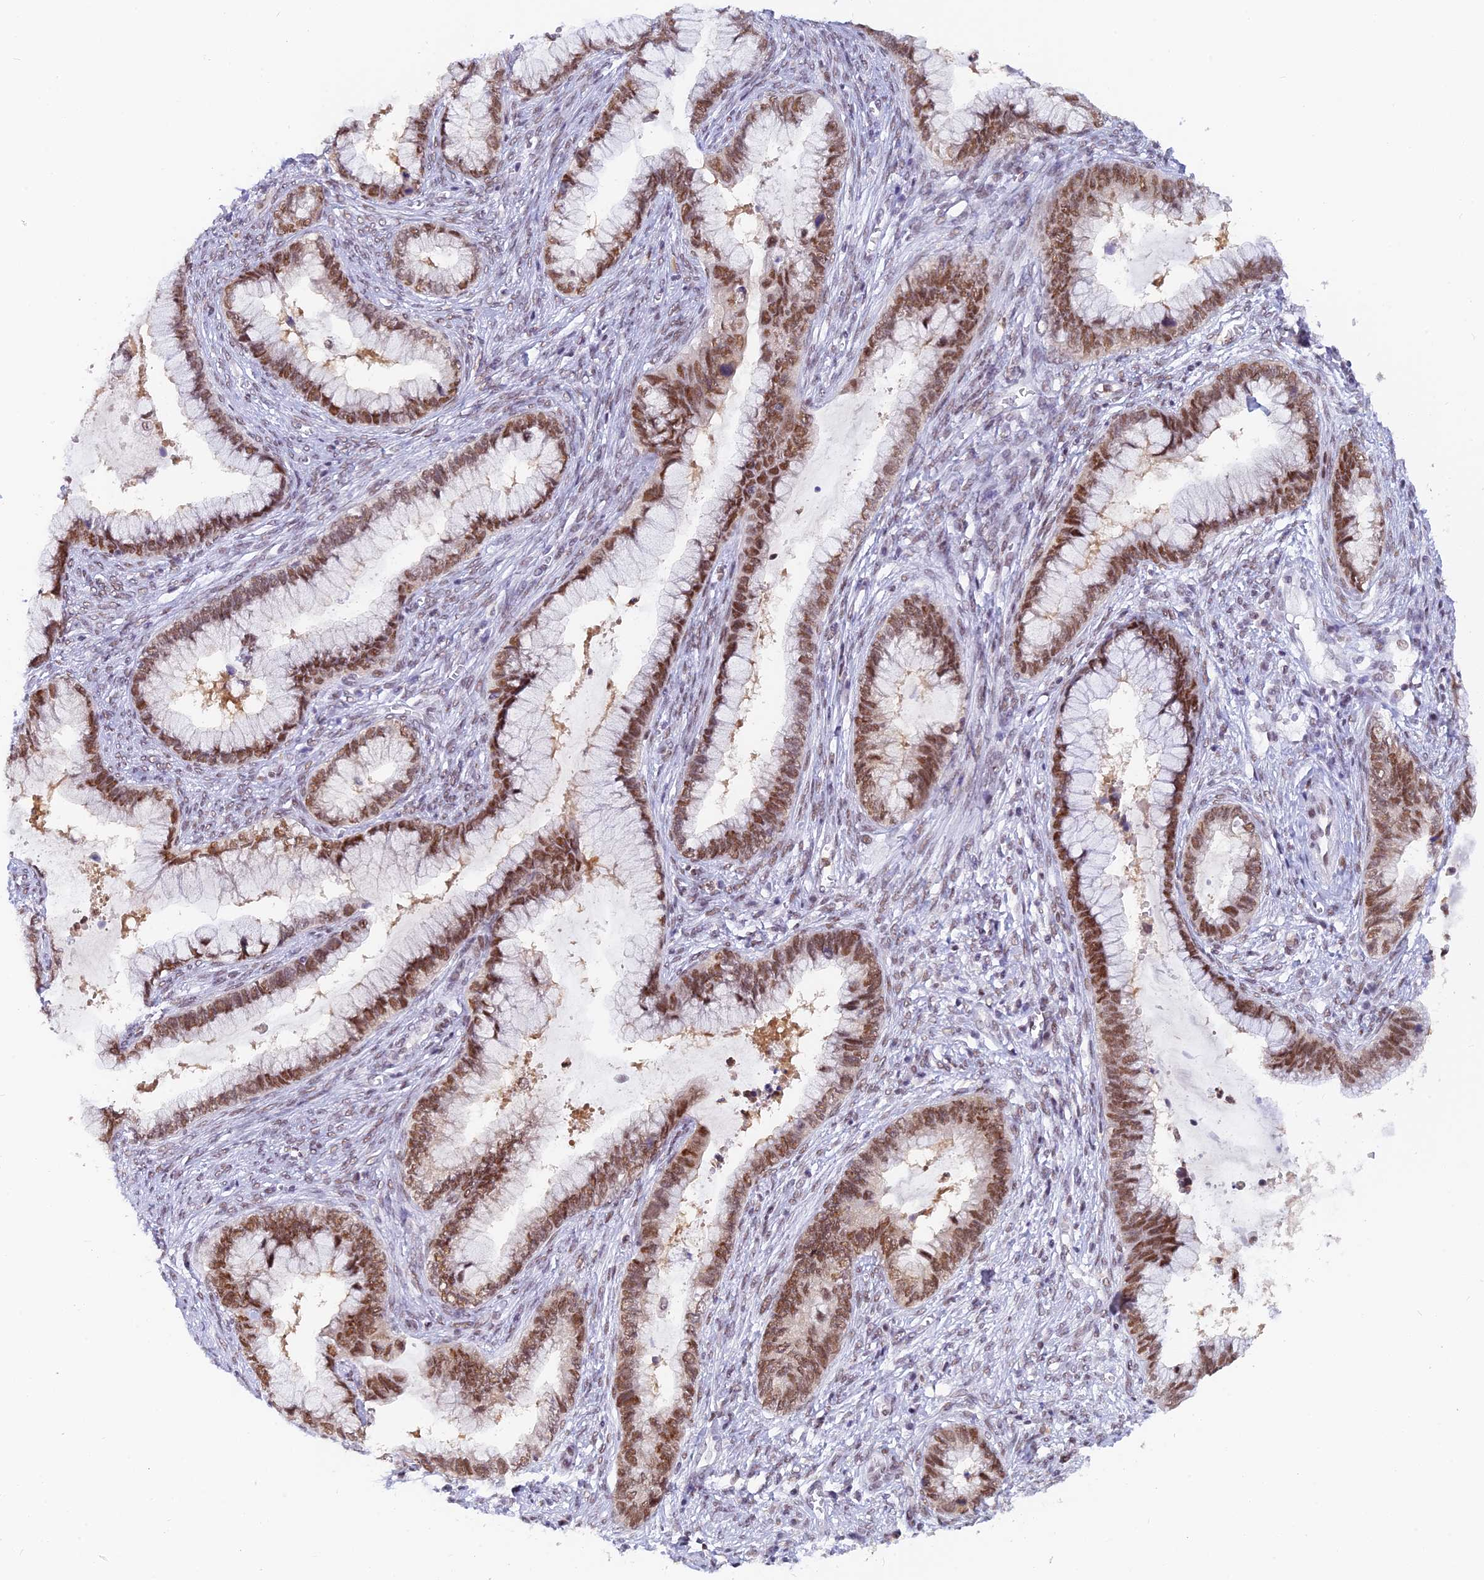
{"staining": {"intensity": "moderate", "quantity": ">75%", "location": "nuclear"}, "tissue": "cervical cancer", "cell_type": "Tumor cells", "image_type": "cancer", "snomed": [{"axis": "morphology", "description": "Adenocarcinoma, NOS"}, {"axis": "topography", "description": "Cervix"}], "caption": "This photomicrograph shows immunohistochemistry staining of human cervical cancer (adenocarcinoma), with medium moderate nuclear expression in approximately >75% of tumor cells.", "gene": "DPY30", "patient": {"sex": "female", "age": 44}}